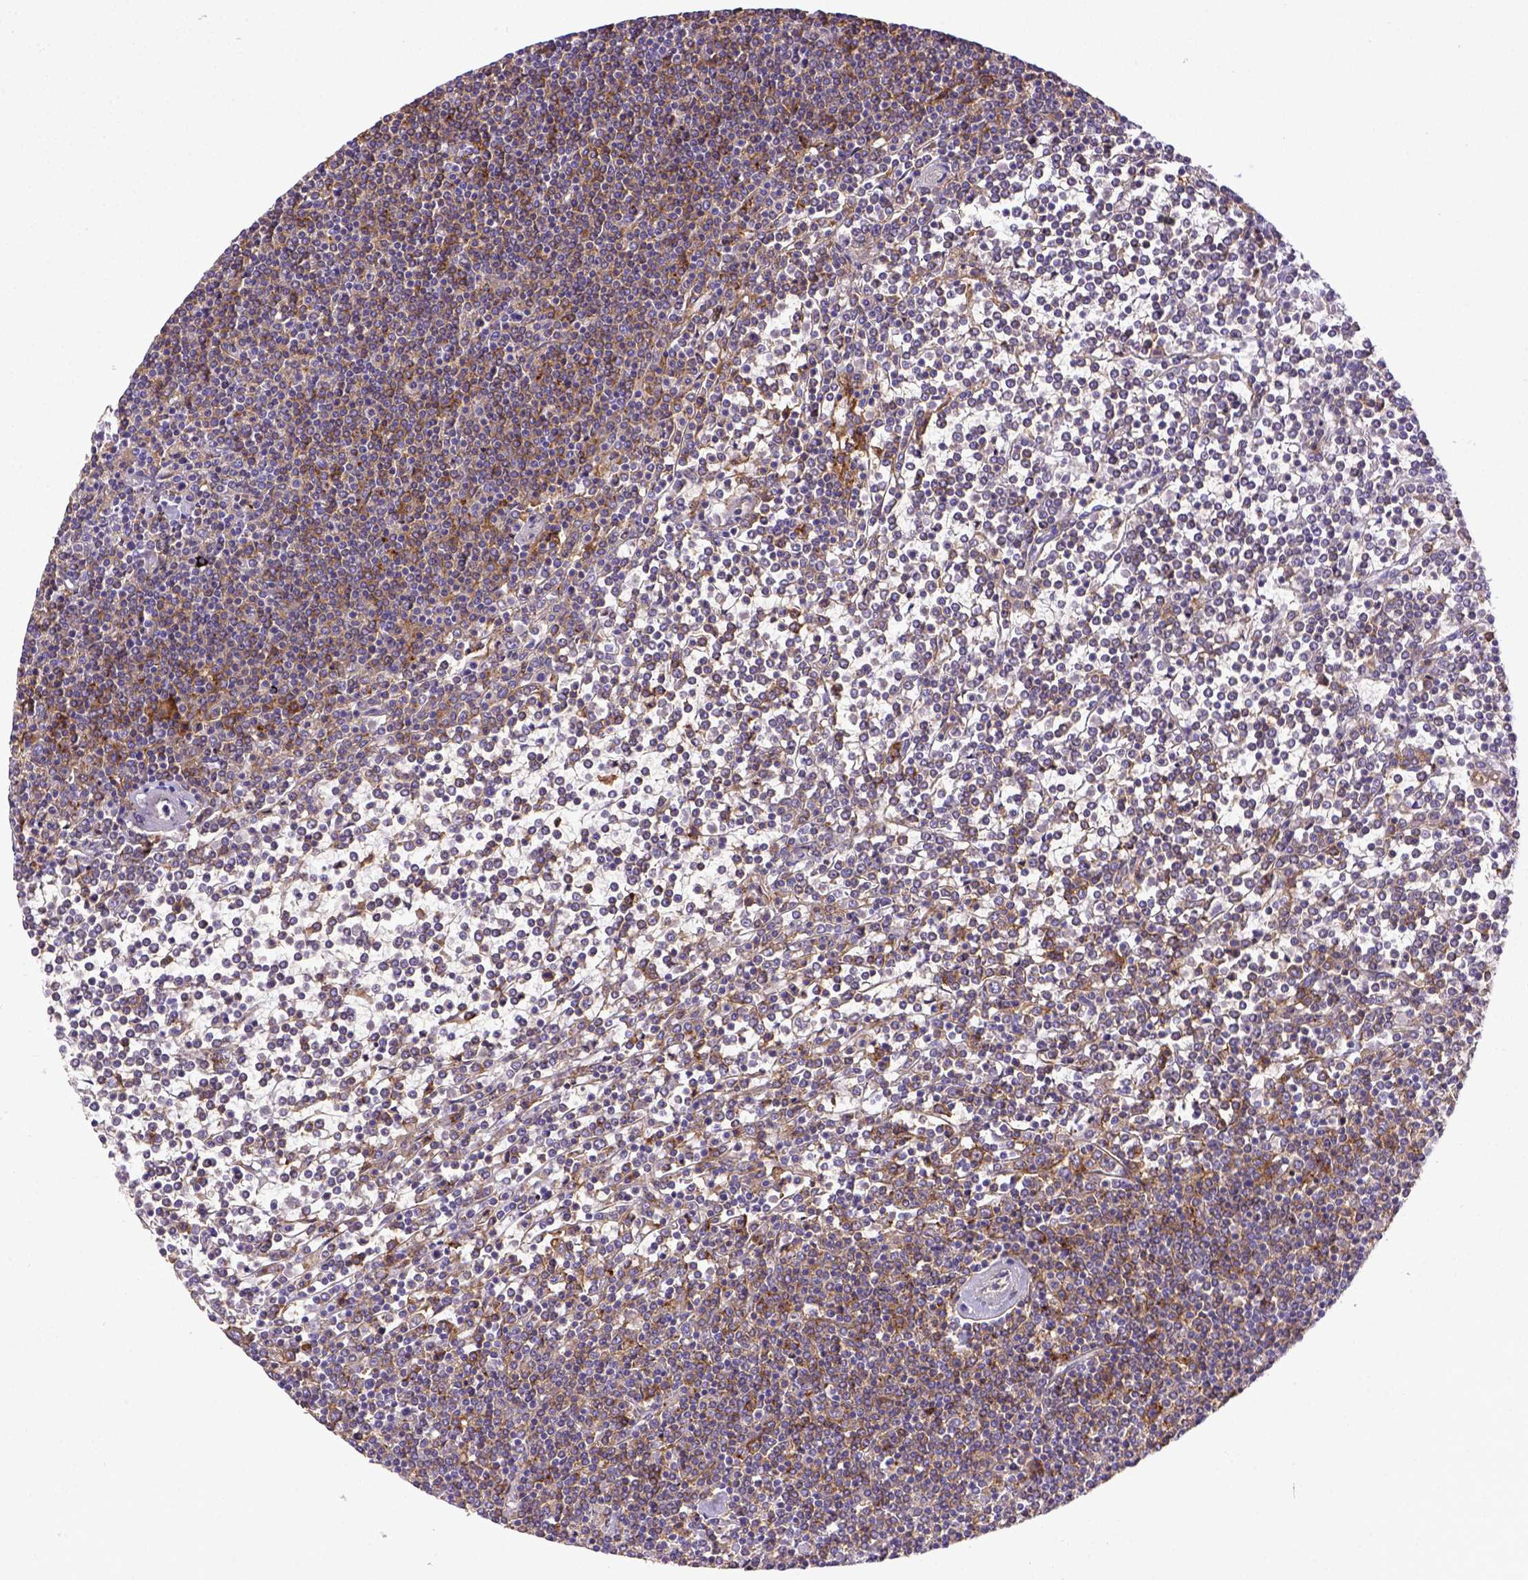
{"staining": {"intensity": "weak", "quantity": "25%-75%", "location": "cytoplasmic/membranous"}, "tissue": "lymphoma", "cell_type": "Tumor cells", "image_type": "cancer", "snomed": [{"axis": "morphology", "description": "Malignant lymphoma, non-Hodgkin's type, Low grade"}, {"axis": "topography", "description": "Spleen"}], "caption": "A high-resolution image shows immunohistochemistry (IHC) staining of low-grade malignant lymphoma, non-Hodgkin's type, which demonstrates weak cytoplasmic/membranous expression in approximately 25%-75% of tumor cells.", "gene": "CD40", "patient": {"sex": "female", "age": 19}}